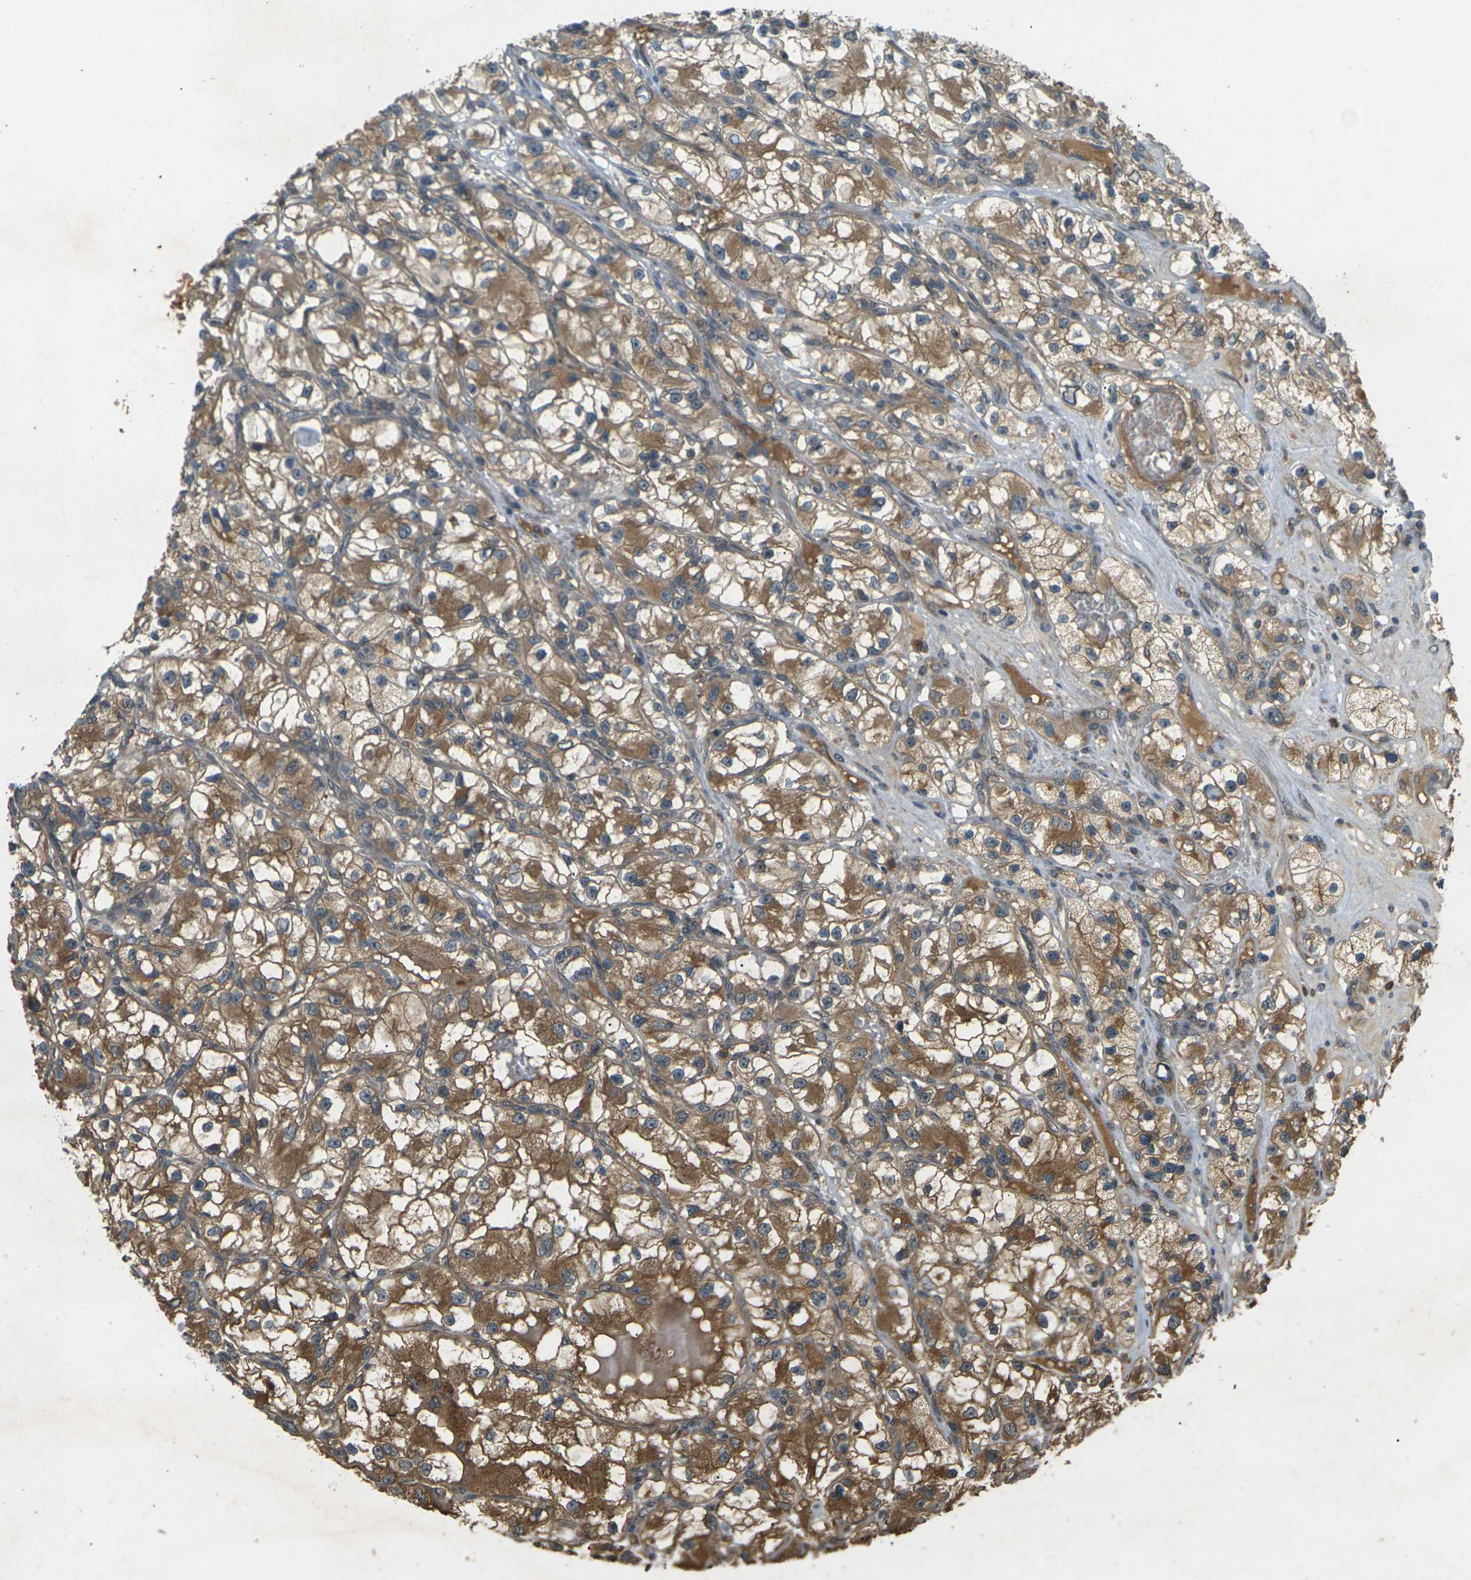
{"staining": {"intensity": "moderate", "quantity": ">75%", "location": "cytoplasmic/membranous"}, "tissue": "renal cancer", "cell_type": "Tumor cells", "image_type": "cancer", "snomed": [{"axis": "morphology", "description": "Adenocarcinoma, NOS"}, {"axis": "topography", "description": "Kidney"}], "caption": "Moderate cytoplasmic/membranous staining for a protein is identified in about >75% of tumor cells of renal adenocarcinoma using IHC.", "gene": "TAP1", "patient": {"sex": "female", "age": 57}}